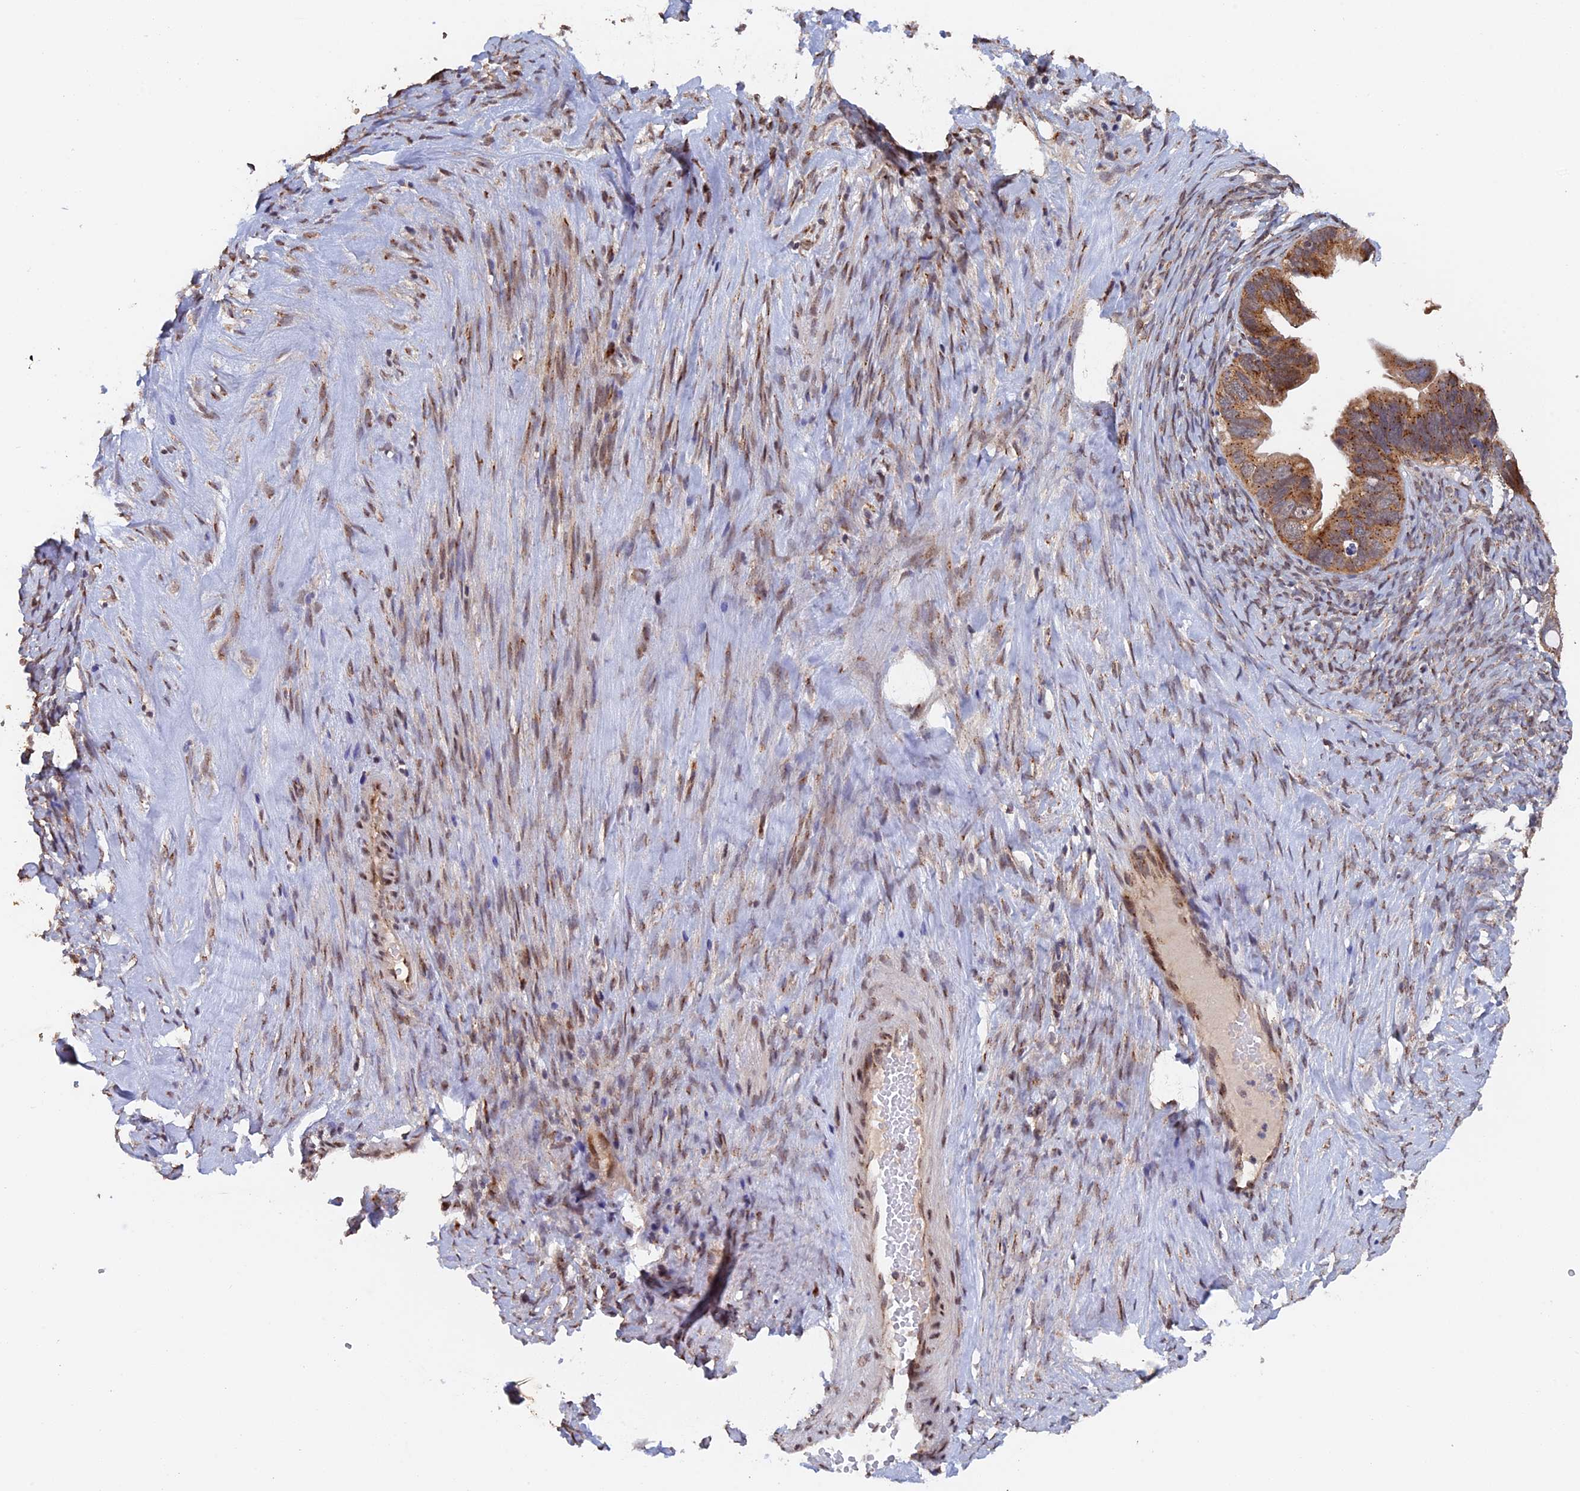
{"staining": {"intensity": "moderate", "quantity": ">75%", "location": "cytoplasmic/membranous"}, "tissue": "ovarian cancer", "cell_type": "Tumor cells", "image_type": "cancer", "snomed": [{"axis": "morphology", "description": "Cystadenocarcinoma, serous, NOS"}, {"axis": "topography", "description": "Ovary"}], "caption": "Immunohistochemical staining of human ovarian cancer (serous cystadenocarcinoma) shows moderate cytoplasmic/membranous protein expression in about >75% of tumor cells. (Brightfield microscopy of DAB IHC at high magnification).", "gene": "PIGQ", "patient": {"sex": "female", "age": 56}}